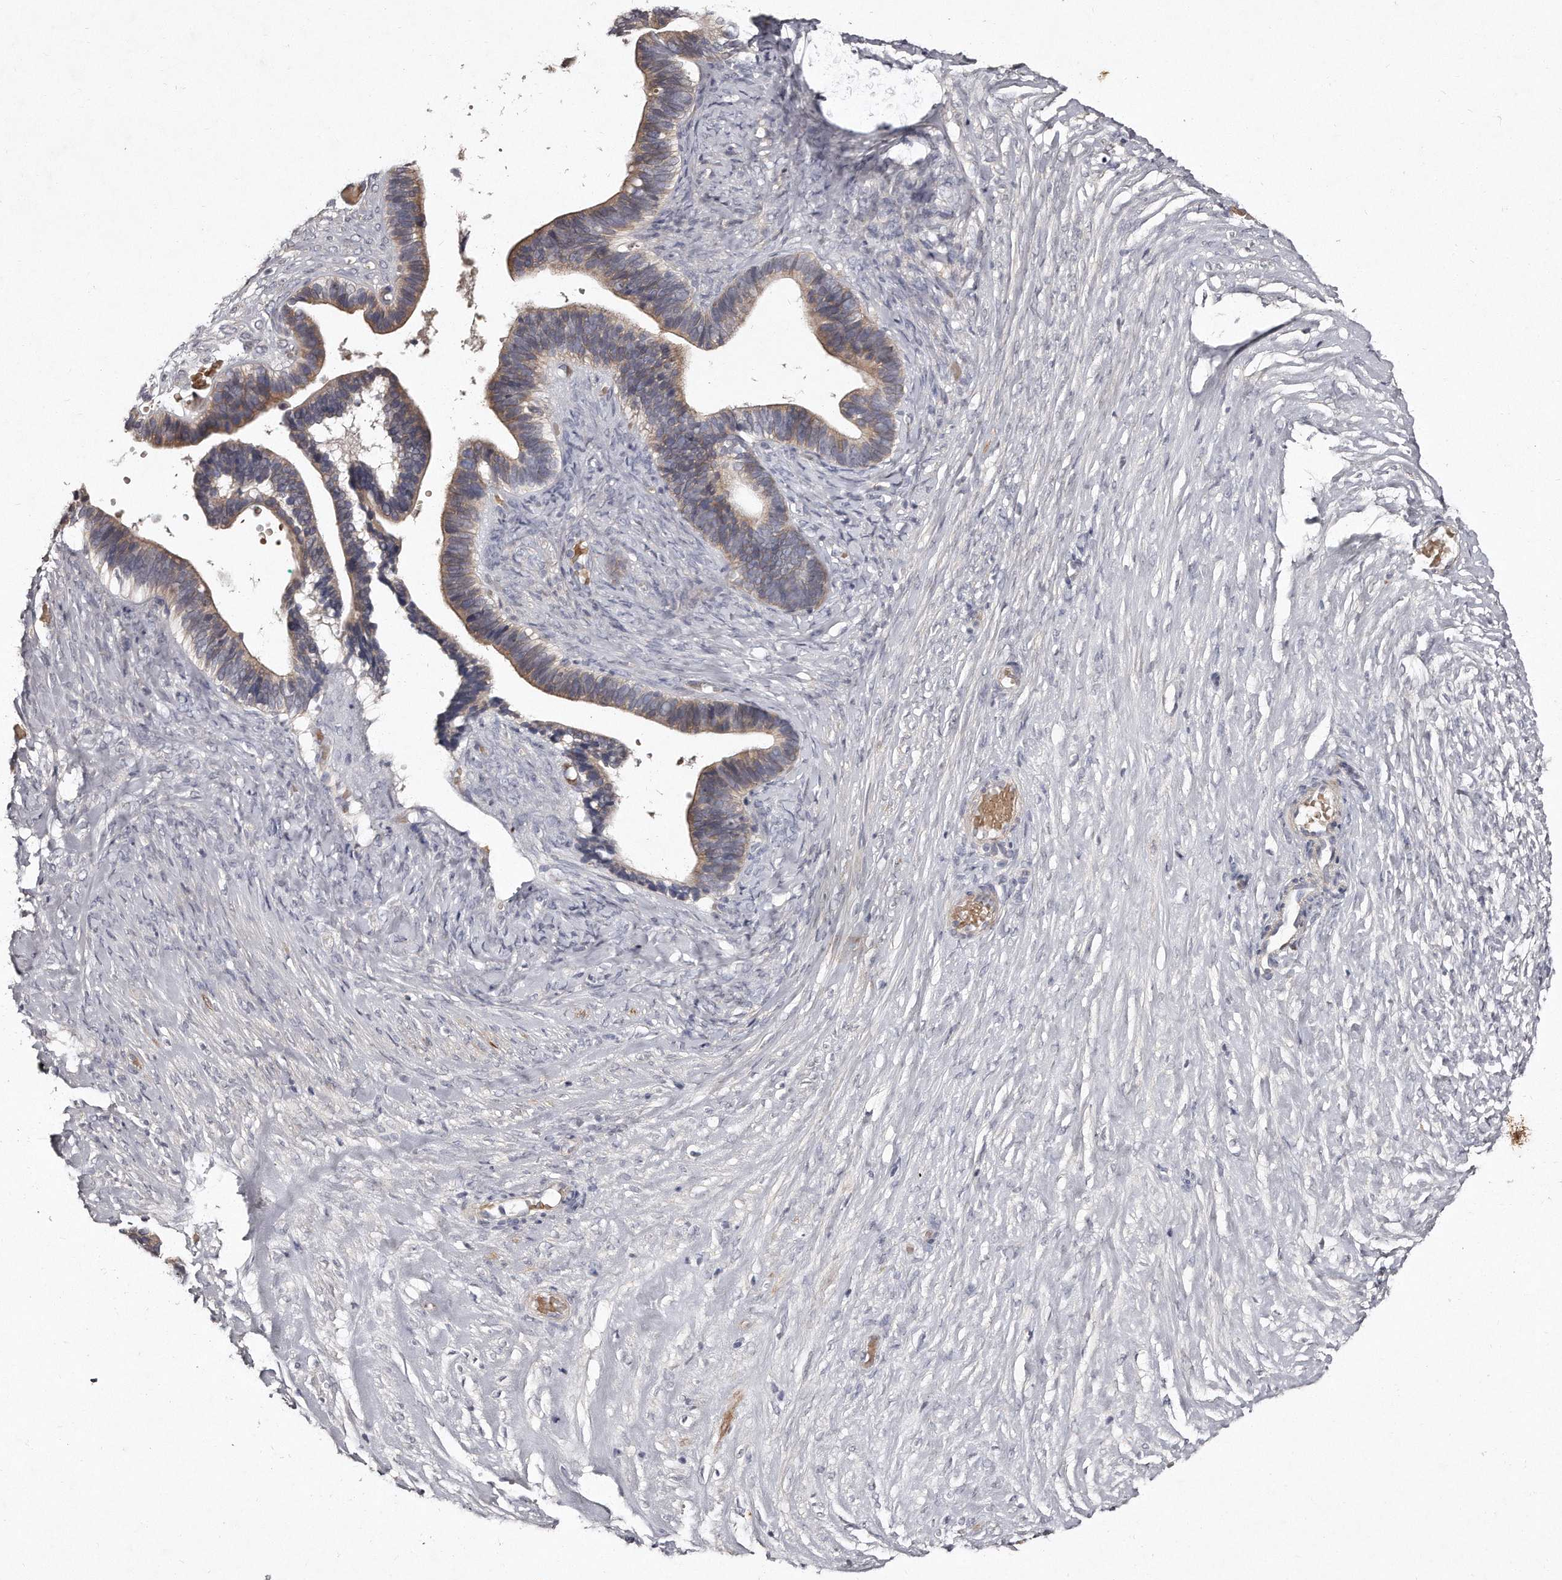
{"staining": {"intensity": "weak", "quantity": ">75%", "location": "cytoplasmic/membranous"}, "tissue": "ovarian cancer", "cell_type": "Tumor cells", "image_type": "cancer", "snomed": [{"axis": "morphology", "description": "Cystadenocarcinoma, serous, NOS"}, {"axis": "topography", "description": "Ovary"}], "caption": "A brown stain labels weak cytoplasmic/membranous staining of a protein in ovarian cancer (serous cystadenocarcinoma) tumor cells.", "gene": "TECR", "patient": {"sex": "female", "age": 56}}